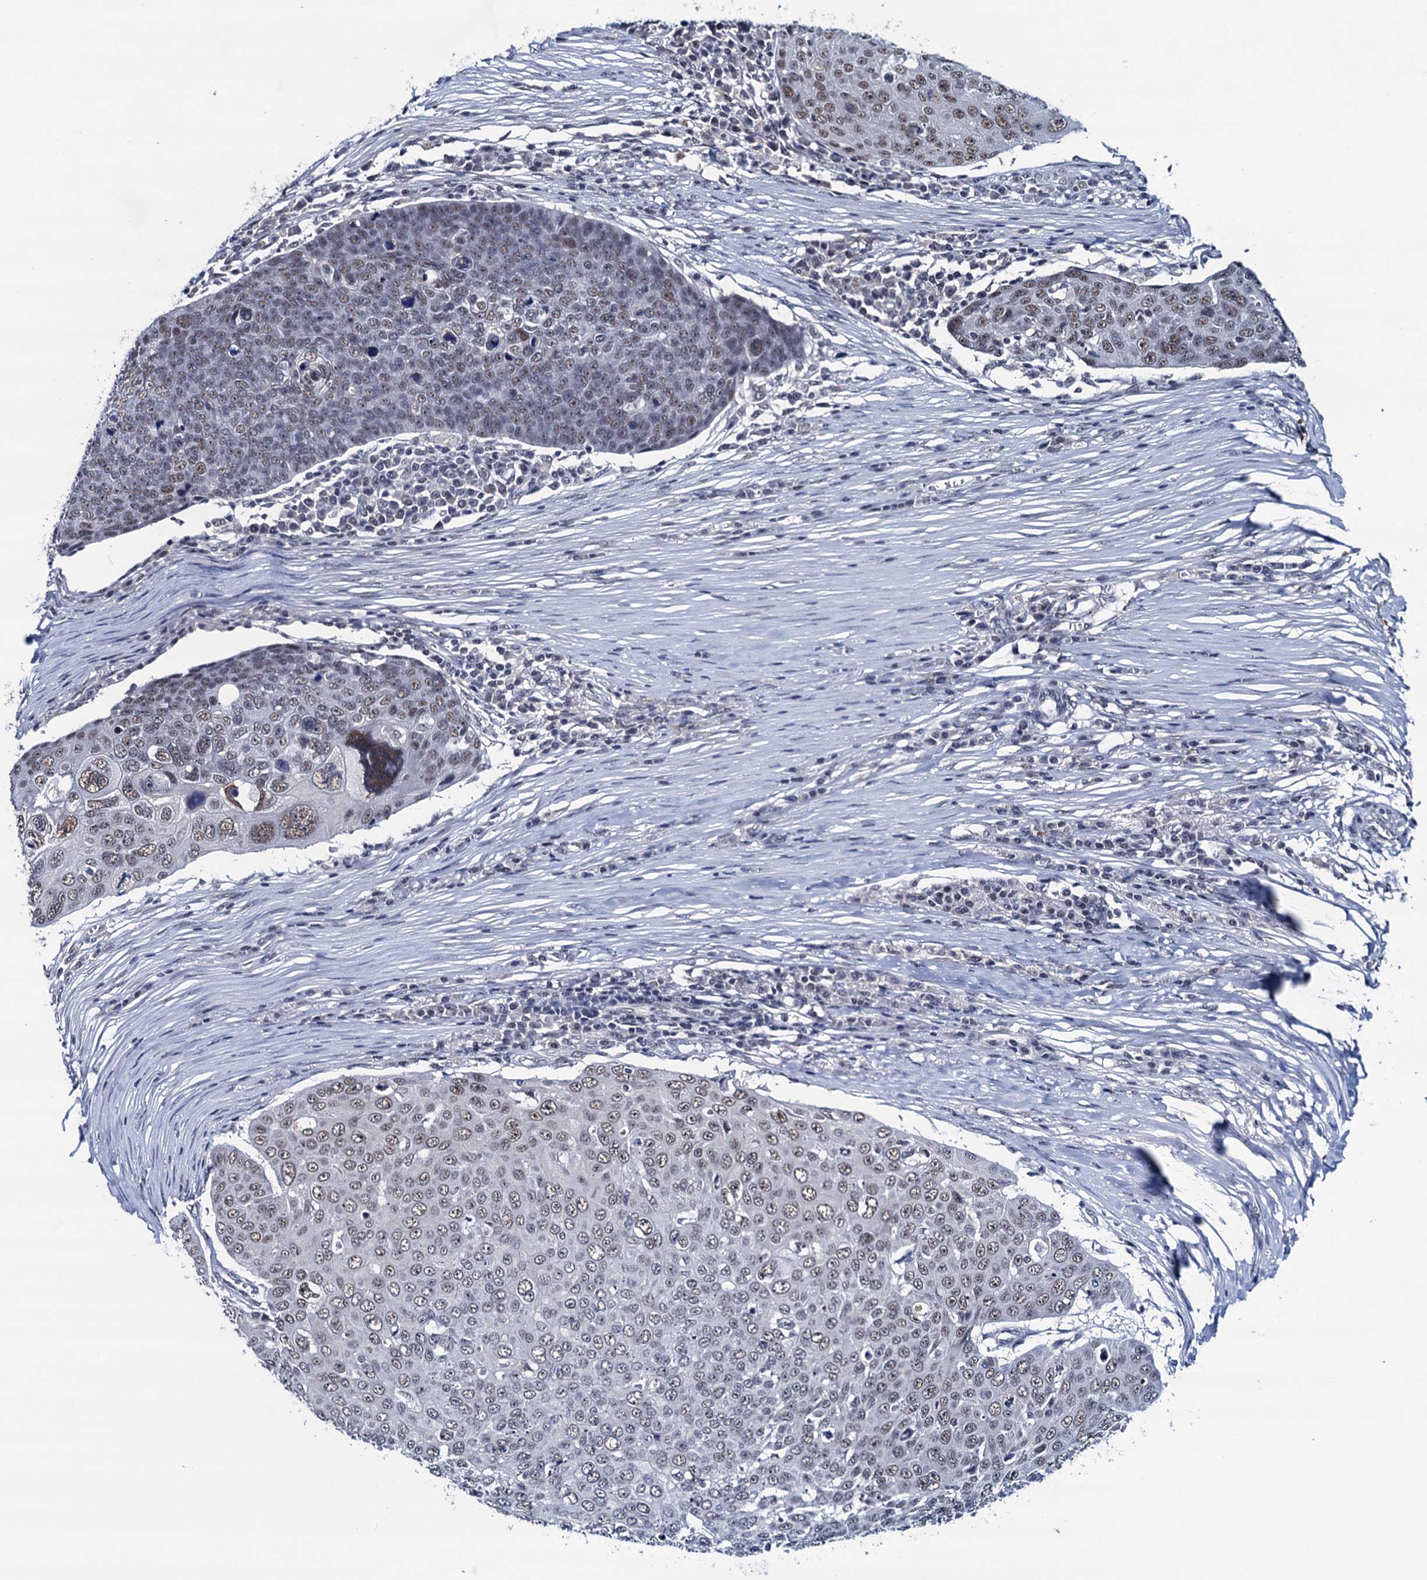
{"staining": {"intensity": "weak", "quantity": ">75%", "location": "nuclear"}, "tissue": "skin cancer", "cell_type": "Tumor cells", "image_type": "cancer", "snomed": [{"axis": "morphology", "description": "Squamous cell carcinoma, NOS"}, {"axis": "topography", "description": "Skin"}], "caption": "This photomicrograph reveals immunohistochemistry staining of skin cancer, with low weak nuclear expression in approximately >75% of tumor cells.", "gene": "FNBP4", "patient": {"sex": "male", "age": 71}}